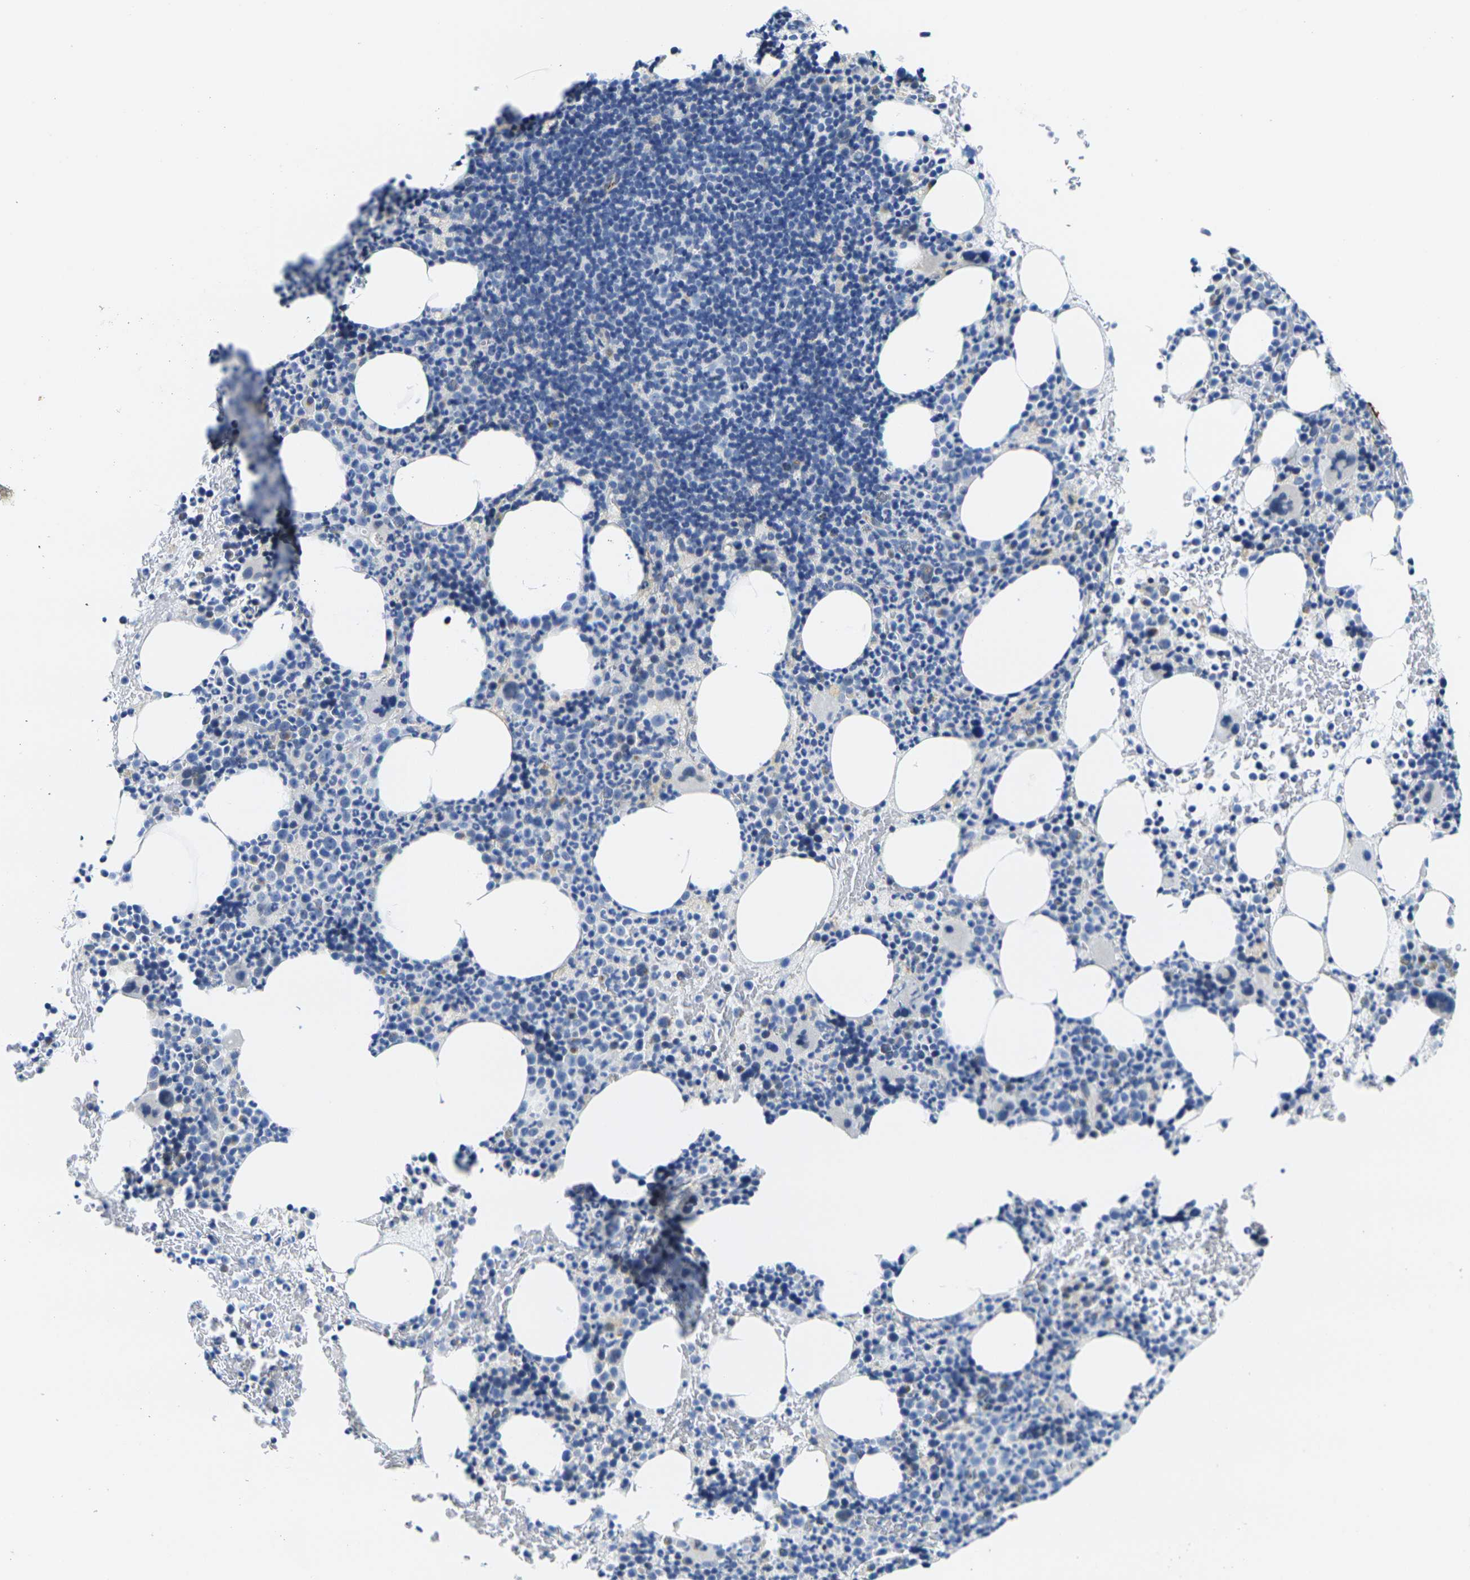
{"staining": {"intensity": "negative", "quantity": "none", "location": "none"}, "tissue": "bone marrow", "cell_type": "Hematopoietic cells", "image_type": "normal", "snomed": [{"axis": "morphology", "description": "Normal tissue, NOS"}, {"axis": "morphology", "description": "Inflammation, NOS"}, {"axis": "topography", "description": "Bone marrow"}], "caption": "Immunohistochemistry image of benign human bone marrow stained for a protein (brown), which displays no staining in hematopoietic cells.", "gene": "CRK", "patient": {"sex": "male", "age": 73}}